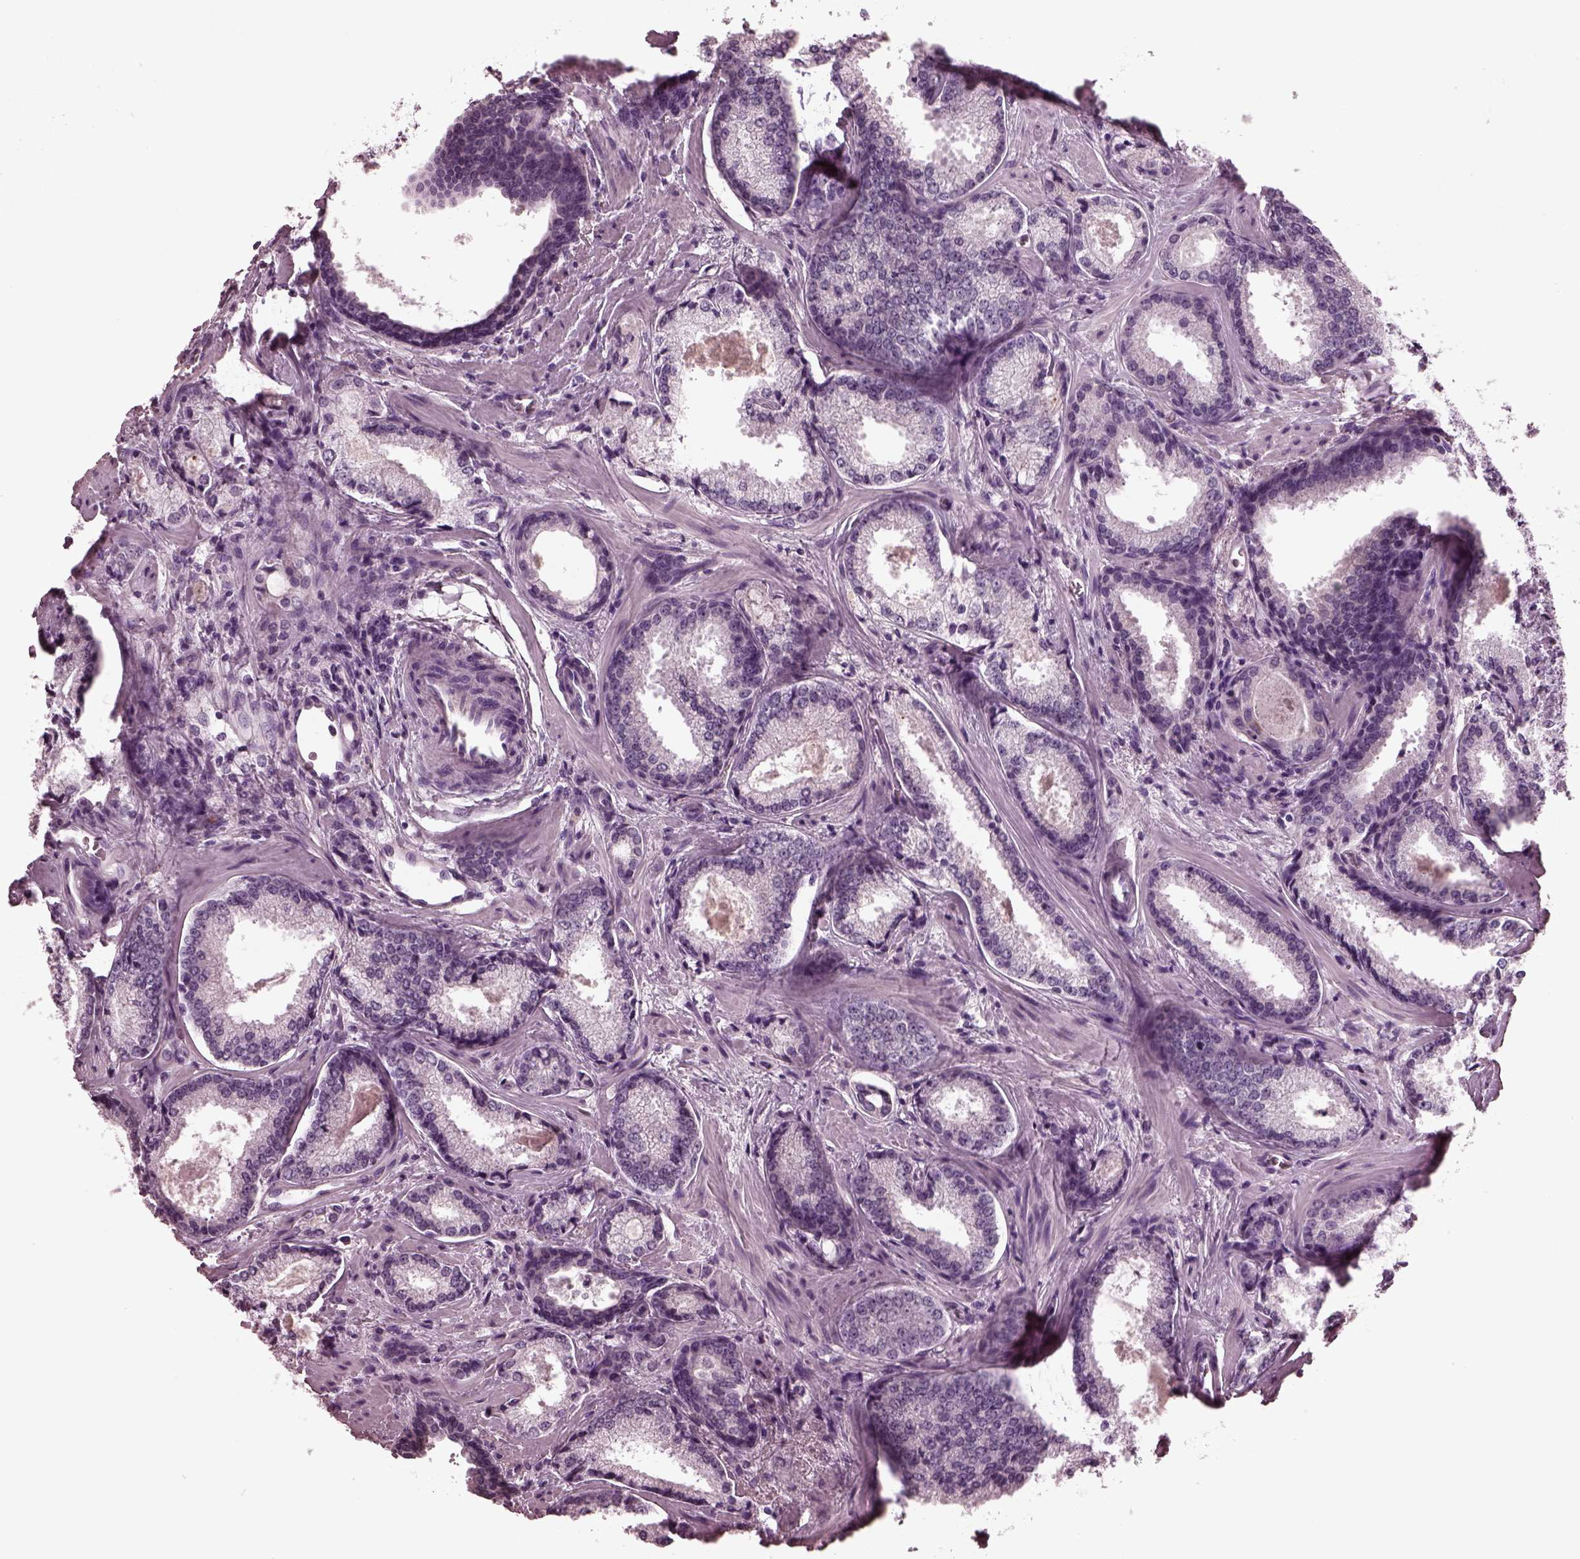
{"staining": {"intensity": "negative", "quantity": "none", "location": "none"}, "tissue": "prostate cancer", "cell_type": "Tumor cells", "image_type": "cancer", "snomed": [{"axis": "morphology", "description": "Adenocarcinoma, Low grade"}, {"axis": "topography", "description": "Prostate"}], "caption": "High magnification brightfield microscopy of adenocarcinoma (low-grade) (prostate) stained with DAB (brown) and counterstained with hematoxylin (blue): tumor cells show no significant staining.", "gene": "MIB2", "patient": {"sex": "male", "age": 56}}